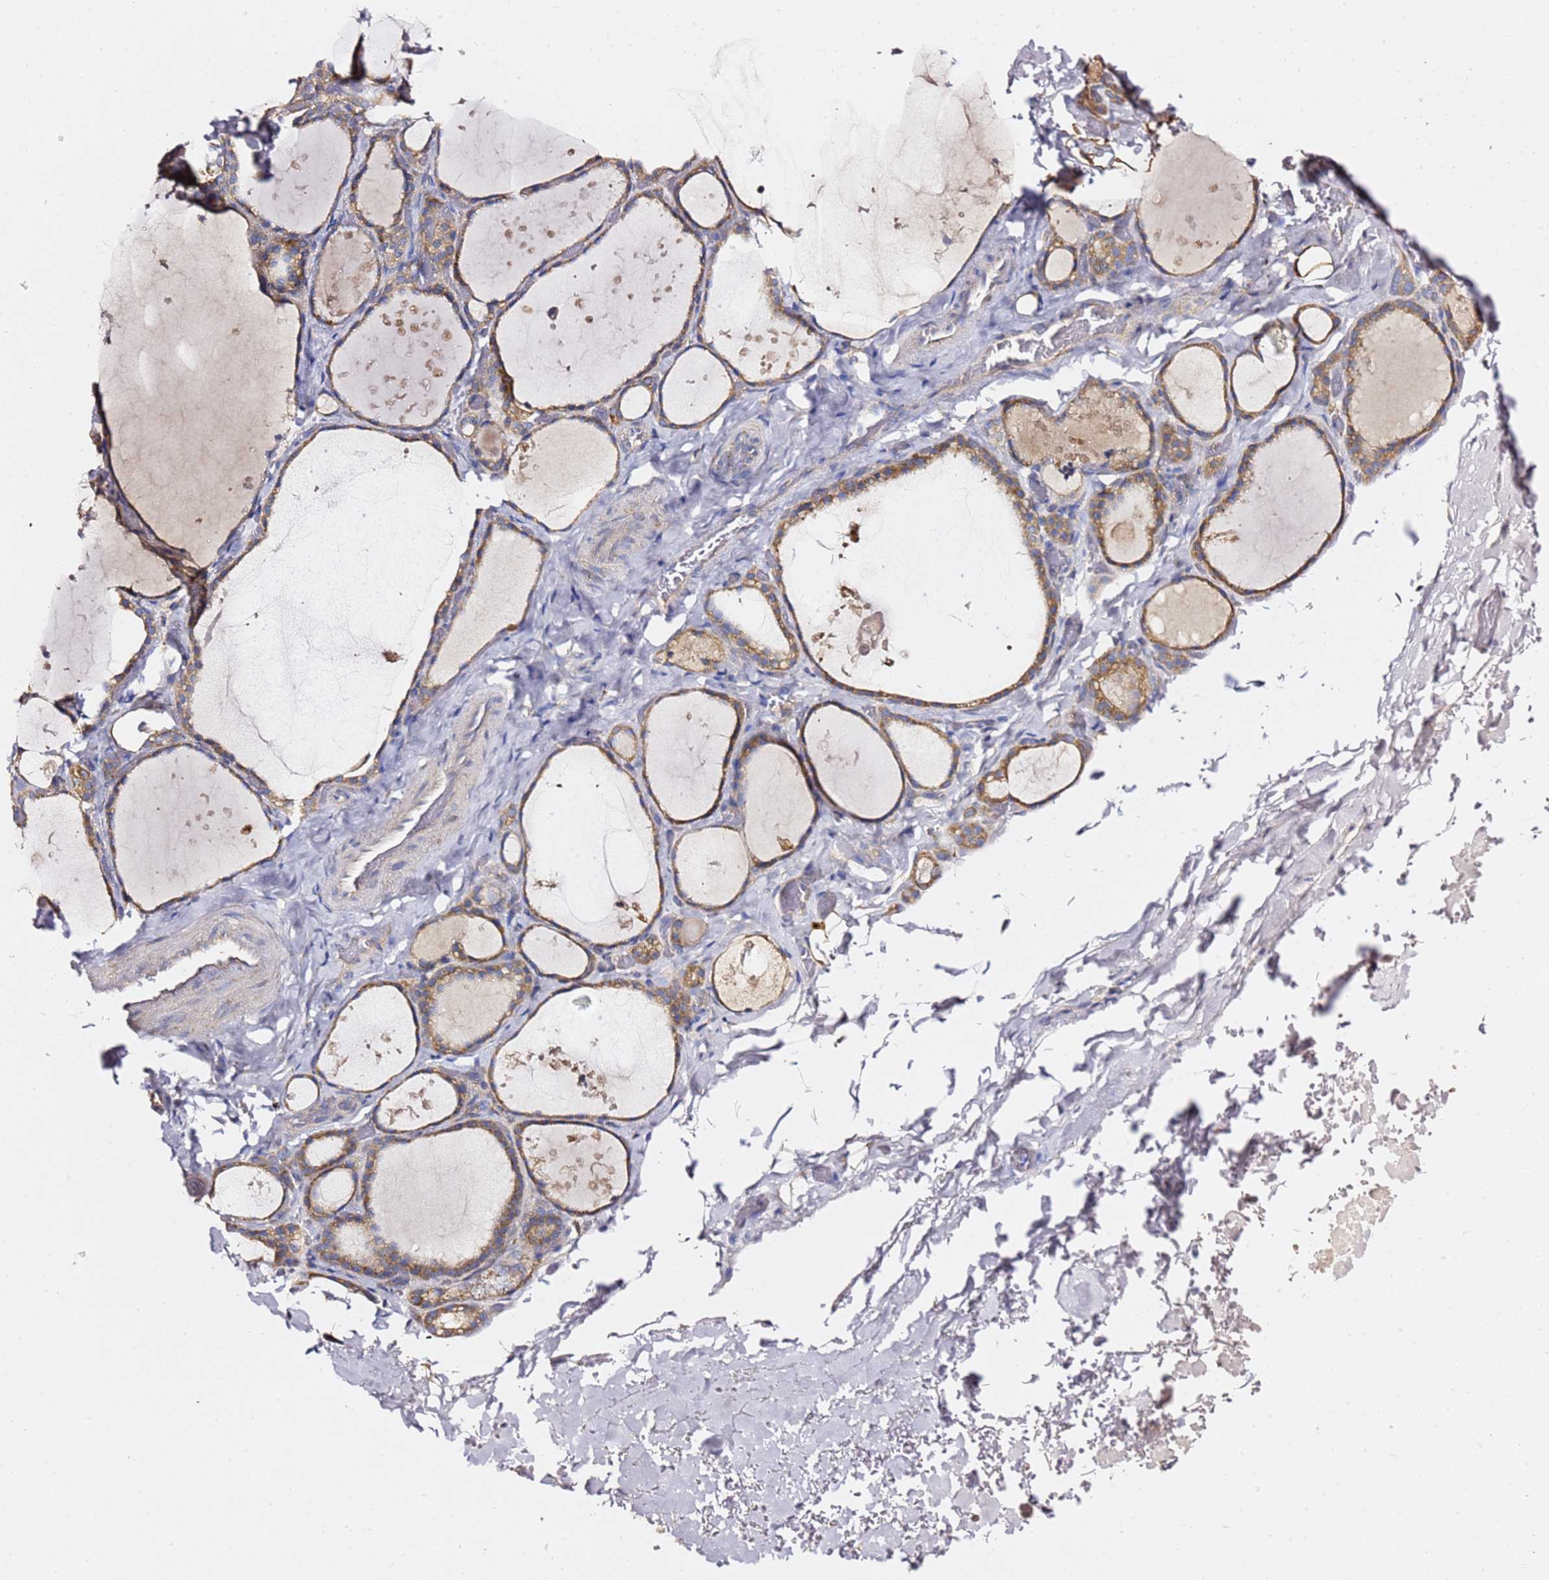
{"staining": {"intensity": "moderate", "quantity": ">75%", "location": "cytoplasmic/membranous"}, "tissue": "thyroid gland", "cell_type": "Glandular cells", "image_type": "normal", "snomed": [{"axis": "morphology", "description": "Normal tissue, NOS"}, {"axis": "topography", "description": "Thyroid gland"}], "caption": "About >75% of glandular cells in benign human thyroid gland reveal moderate cytoplasmic/membranous protein positivity as visualized by brown immunohistochemical staining.", "gene": "C19orf12", "patient": {"sex": "female", "age": 44}}